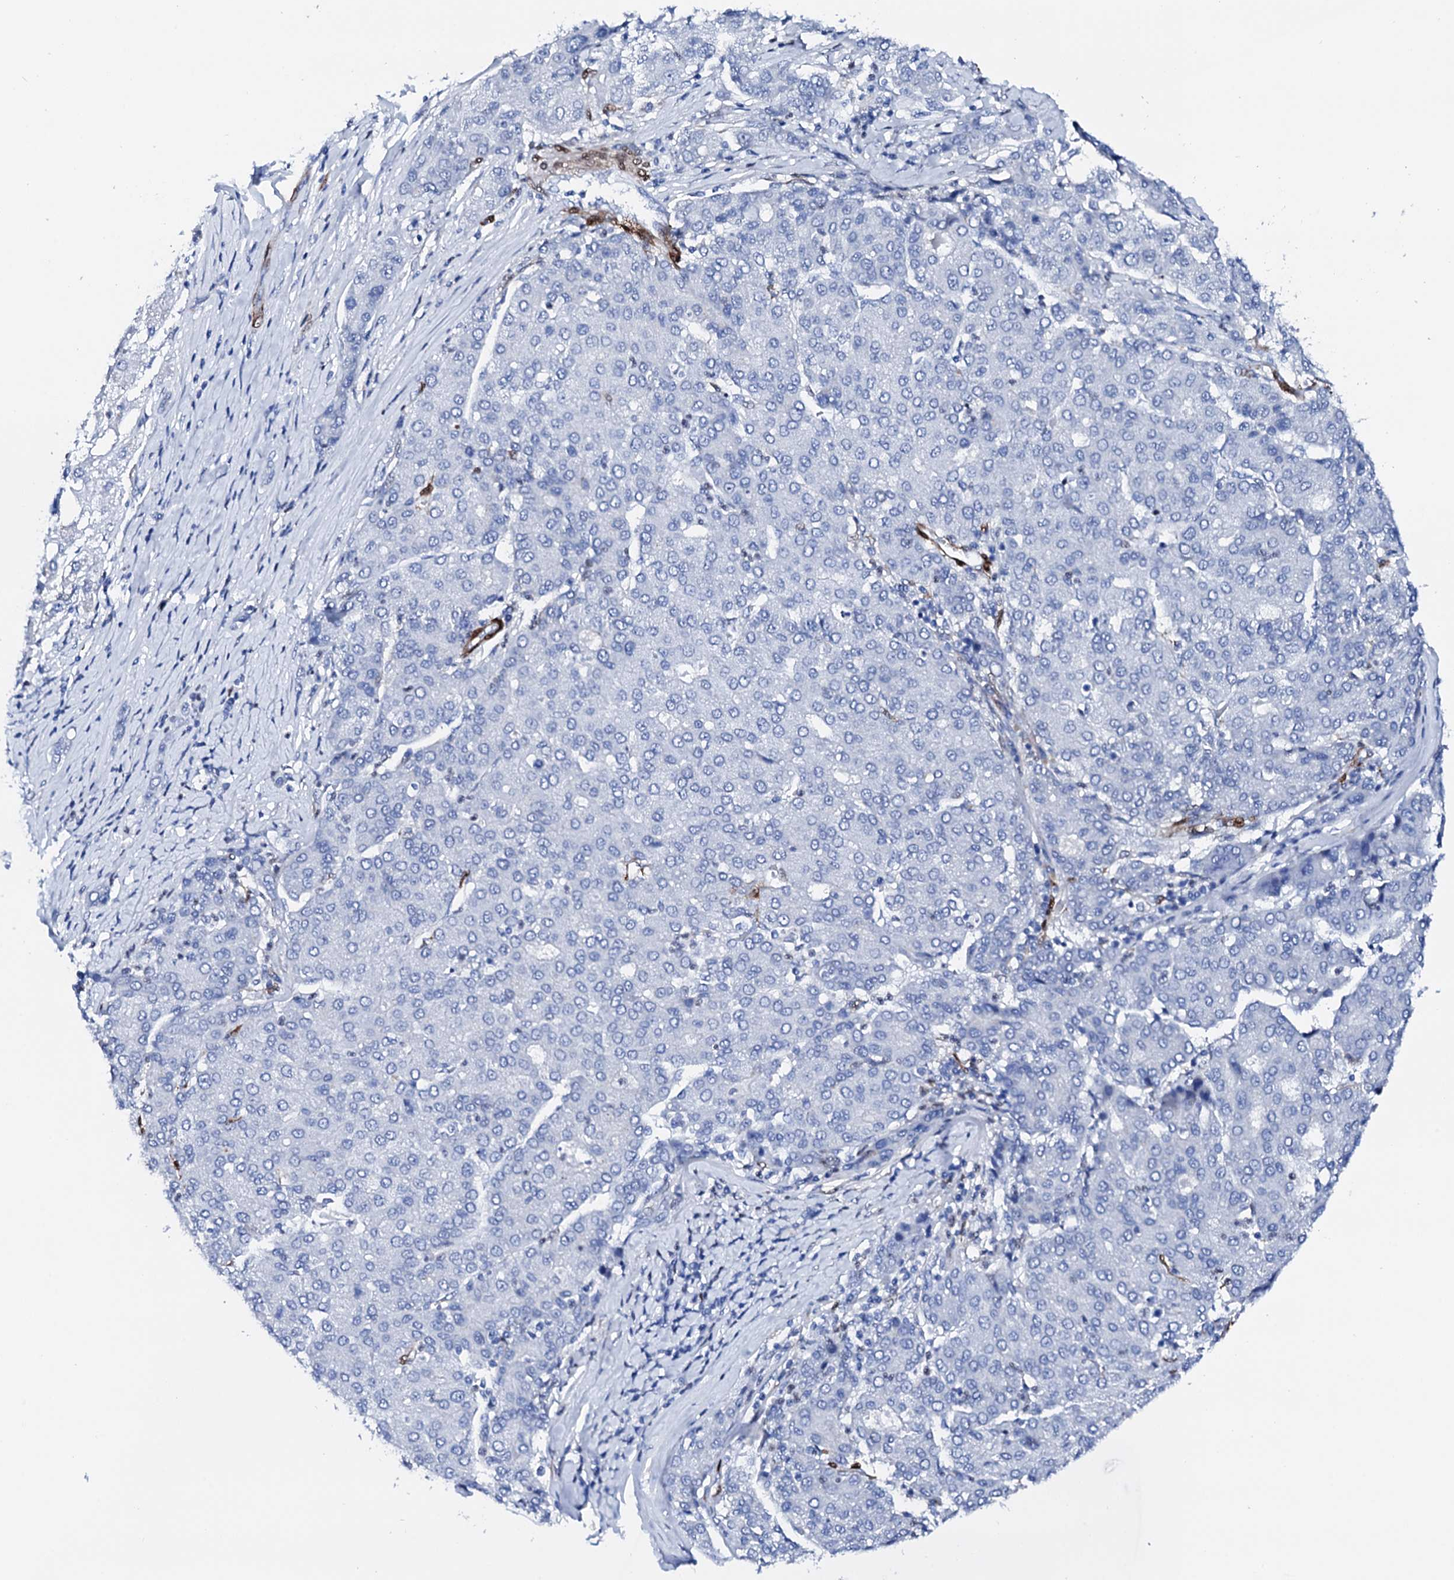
{"staining": {"intensity": "negative", "quantity": "none", "location": "none"}, "tissue": "liver cancer", "cell_type": "Tumor cells", "image_type": "cancer", "snomed": [{"axis": "morphology", "description": "Carcinoma, Hepatocellular, NOS"}, {"axis": "topography", "description": "Liver"}], "caption": "IHC micrograph of hepatocellular carcinoma (liver) stained for a protein (brown), which demonstrates no expression in tumor cells.", "gene": "NRIP2", "patient": {"sex": "male", "age": 65}}